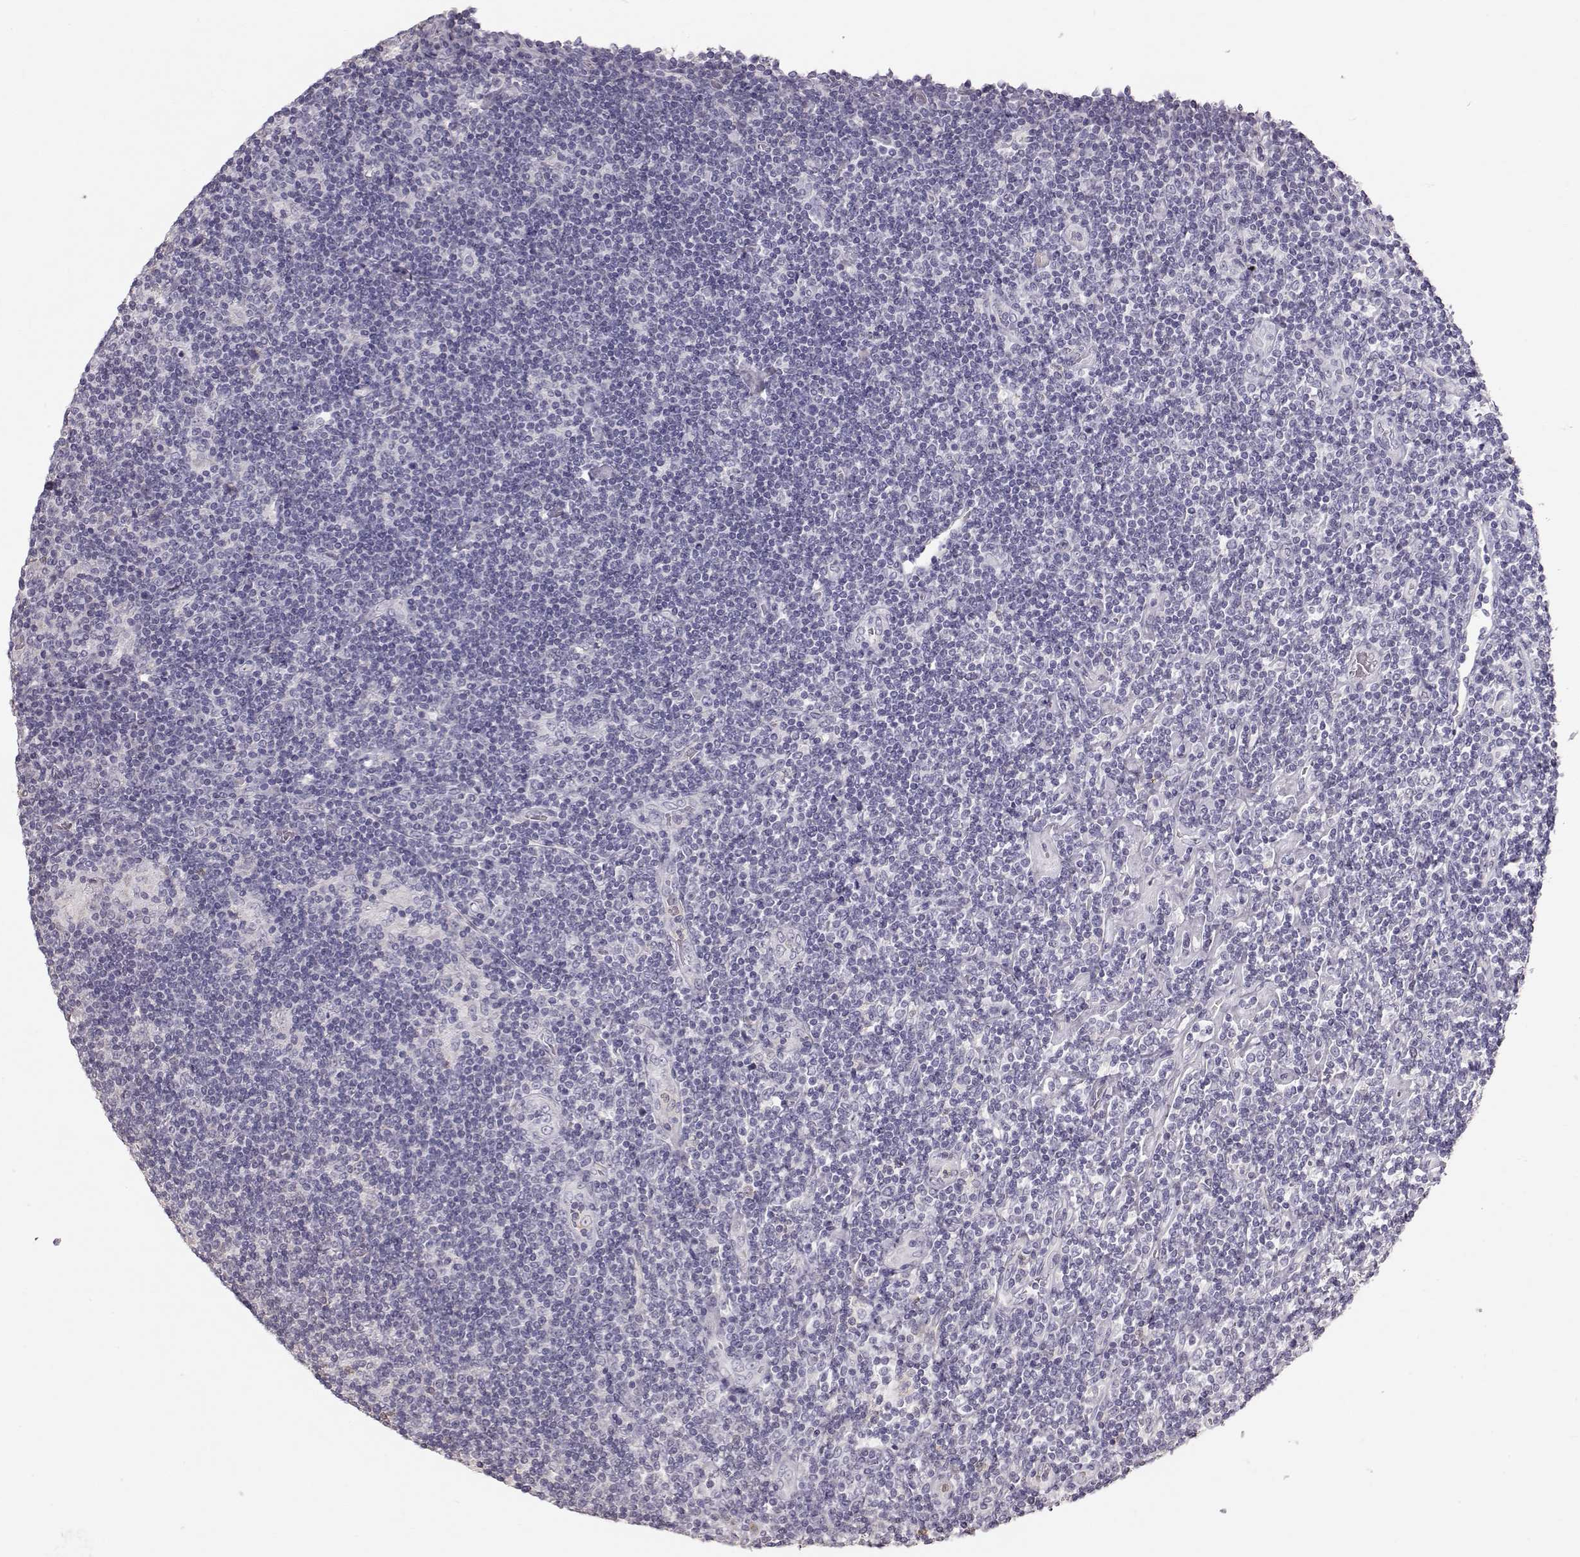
{"staining": {"intensity": "negative", "quantity": "none", "location": "none"}, "tissue": "lymphoma", "cell_type": "Tumor cells", "image_type": "cancer", "snomed": [{"axis": "morphology", "description": "Hodgkin's disease, NOS"}, {"axis": "topography", "description": "Lymph node"}], "caption": "This is an immunohistochemistry (IHC) histopathology image of human Hodgkin's disease. There is no positivity in tumor cells.", "gene": "POU1F1", "patient": {"sex": "male", "age": 40}}